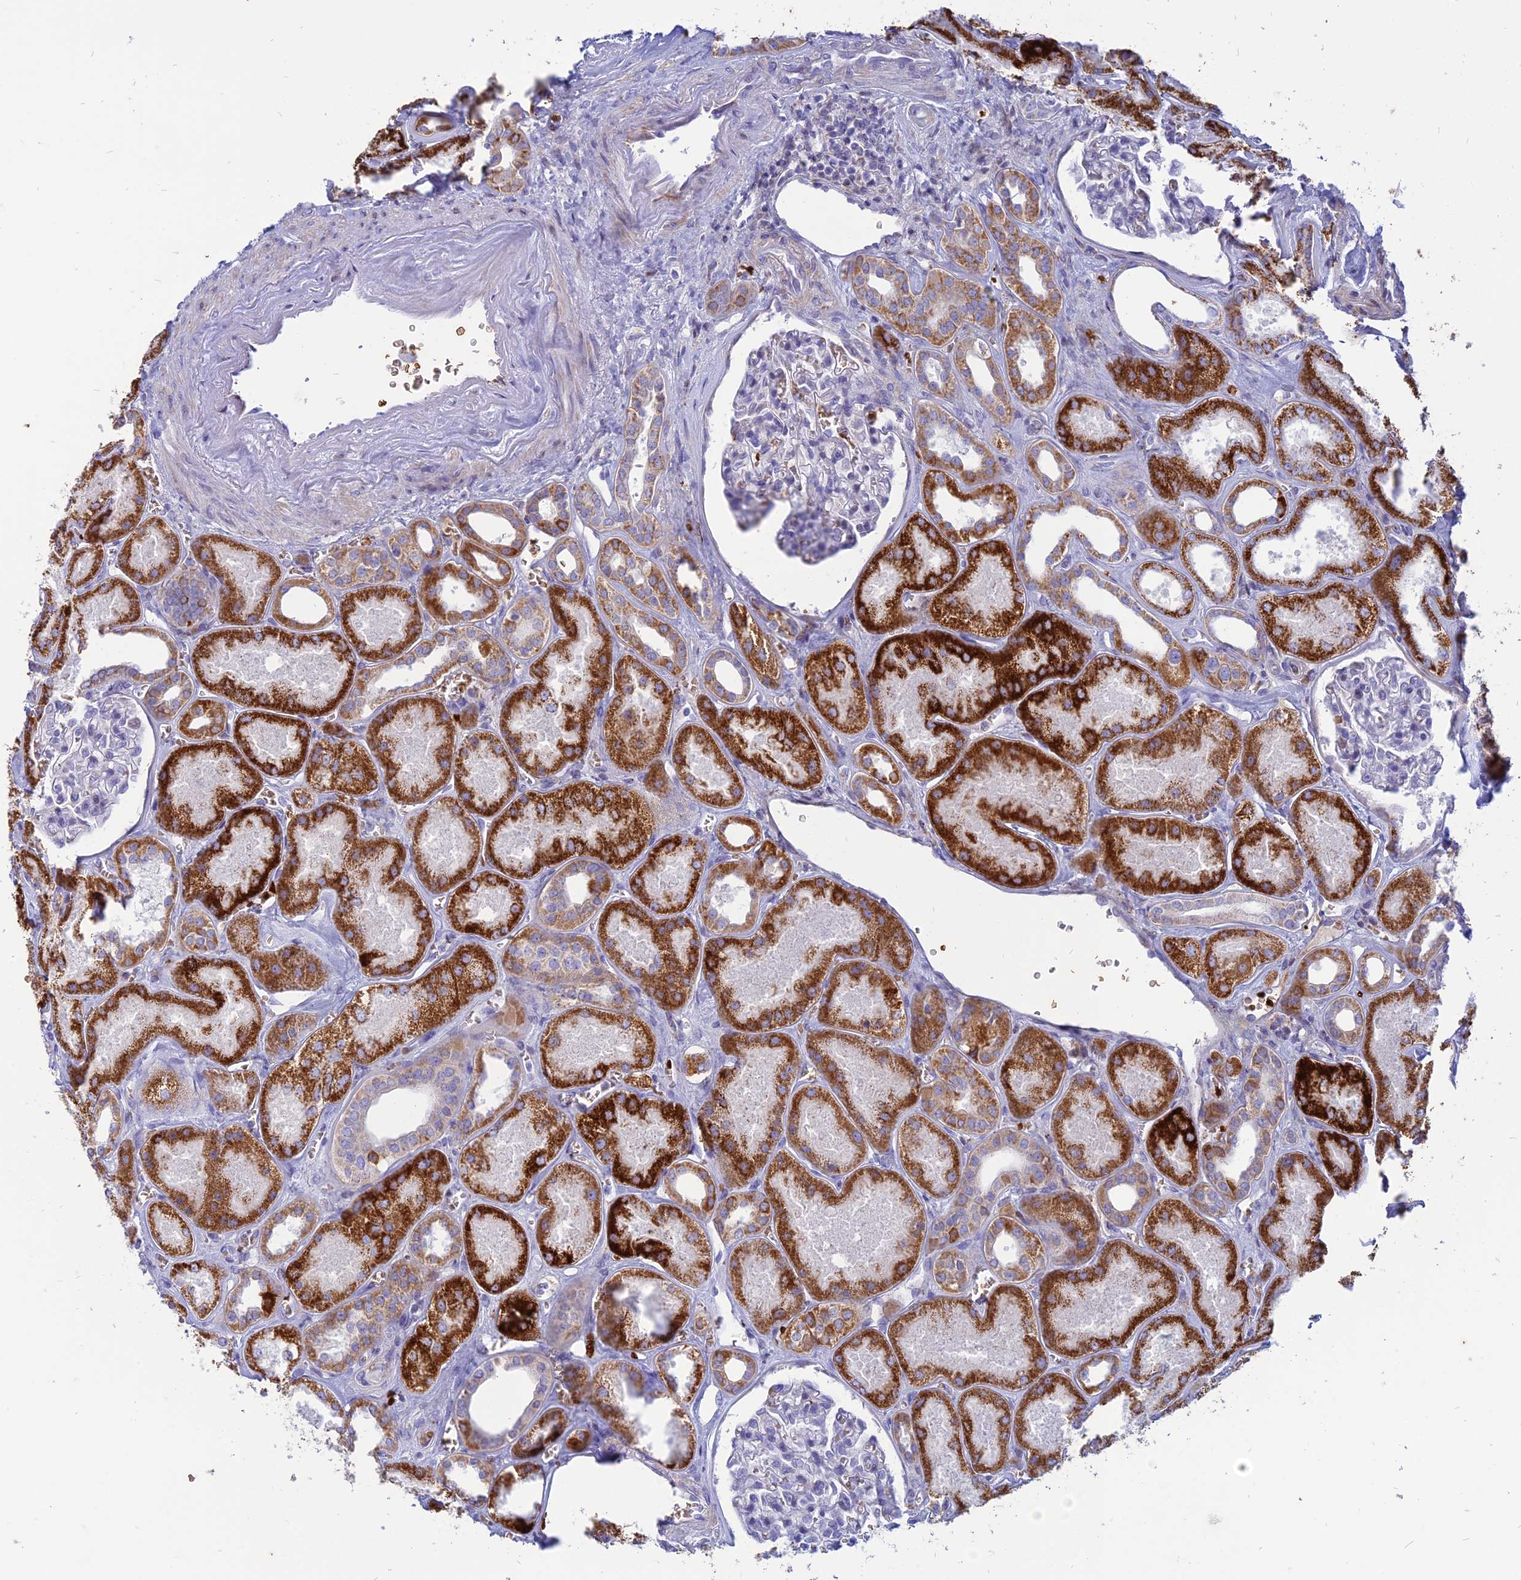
{"staining": {"intensity": "negative", "quantity": "none", "location": "none"}, "tissue": "kidney", "cell_type": "Cells in glomeruli", "image_type": "normal", "snomed": [{"axis": "morphology", "description": "Normal tissue, NOS"}, {"axis": "morphology", "description": "Adenocarcinoma, NOS"}, {"axis": "topography", "description": "Kidney"}], "caption": "DAB (3,3'-diaminobenzidine) immunohistochemical staining of unremarkable kidney demonstrates no significant staining in cells in glomeruli.", "gene": "HHAT", "patient": {"sex": "female", "age": 68}}